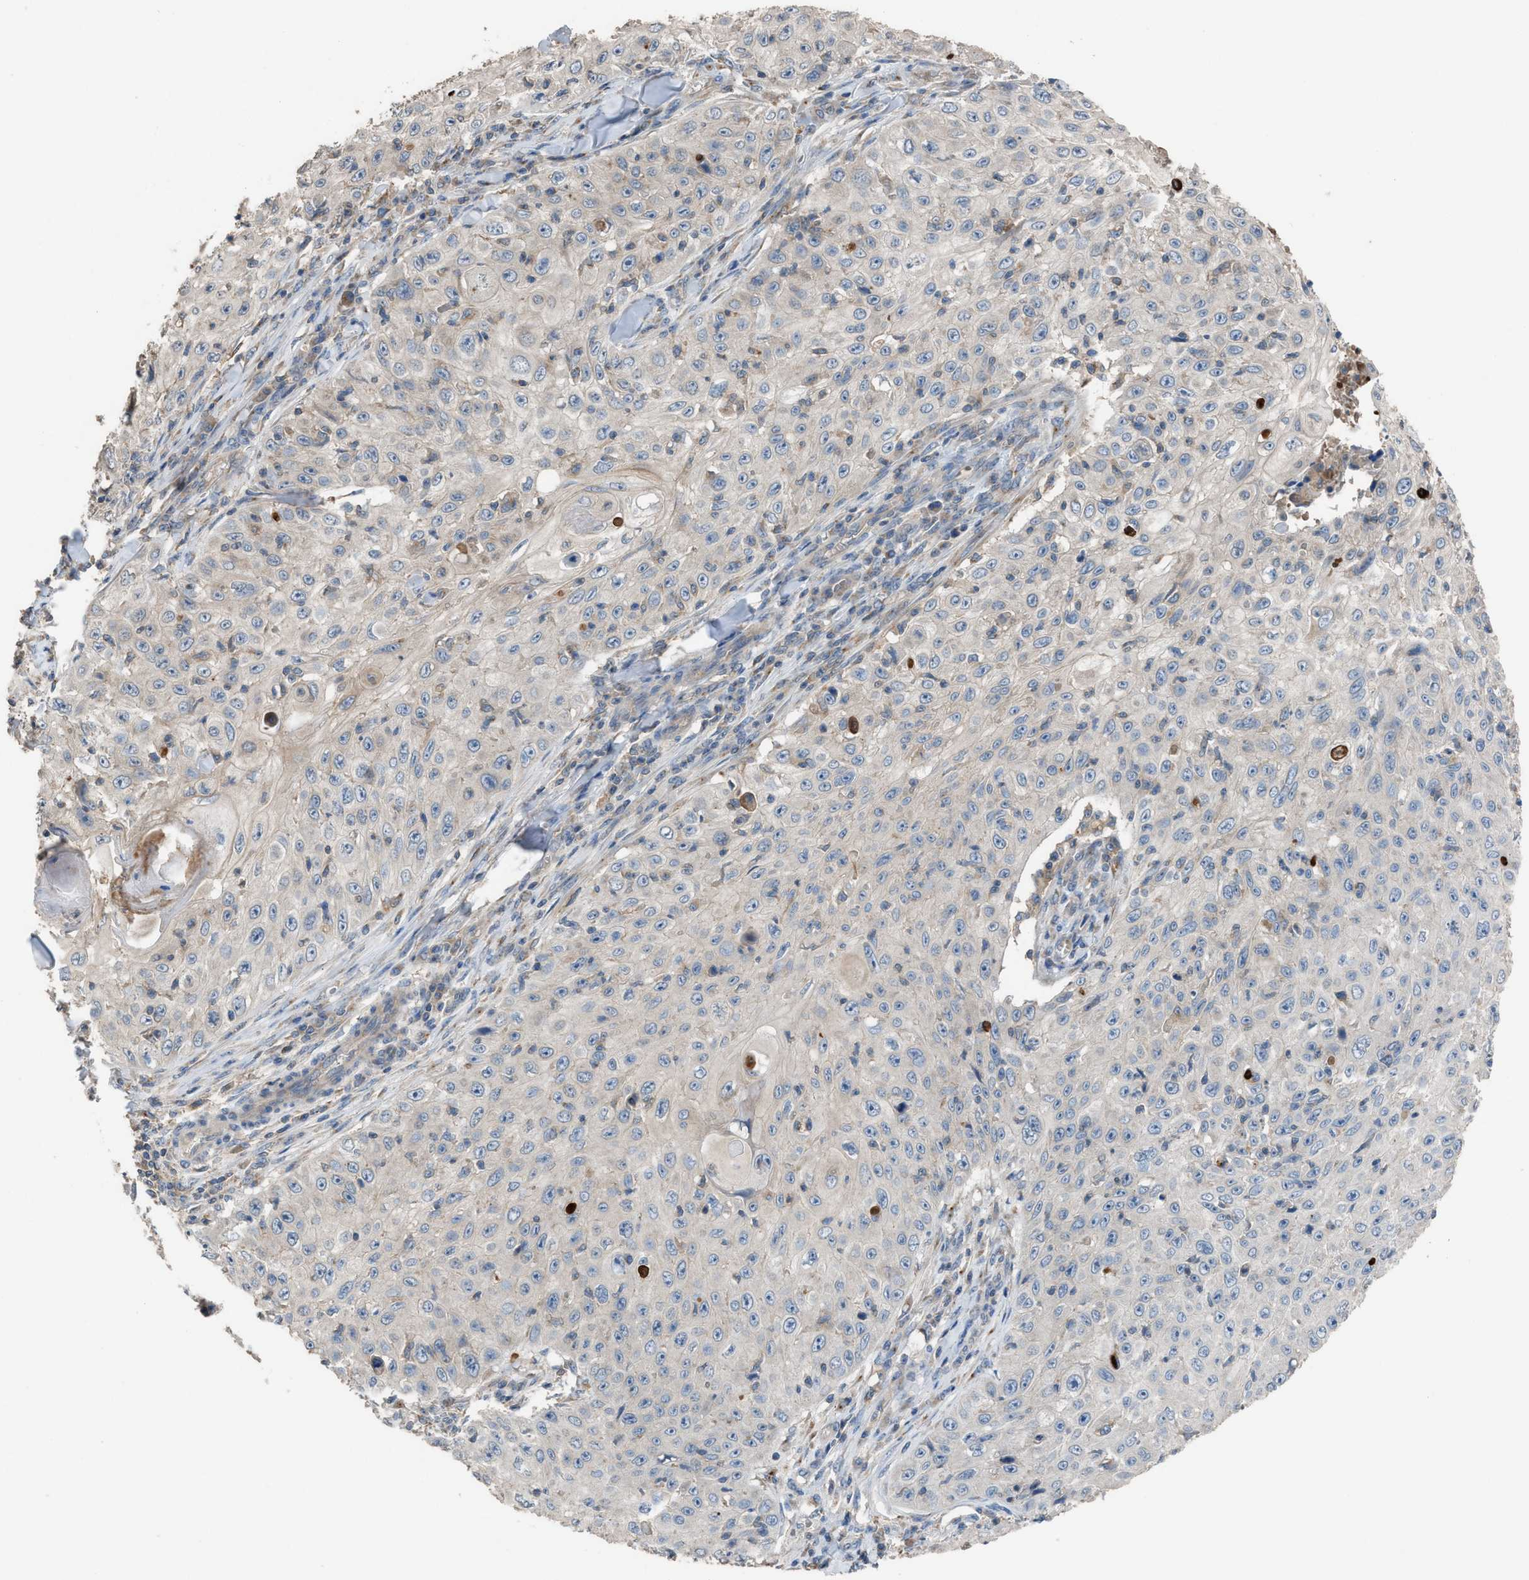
{"staining": {"intensity": "negative", "quantity": "none", "location": "none"}, "tissue": "skin cancer", "cell_type": "Tumor cells", "image_type": "cancer", "snomed": [{"axis": "morphology", "description": "Squamous cell carcinoma, NOS"}, {"axis": "topography", "description": "Skin"}], "caption": "Immunohistochemistry of human skin cancer displays no expression in tumor cells.", "gene": "TPK1", "patient": {"sex": "male", "age": 86}}